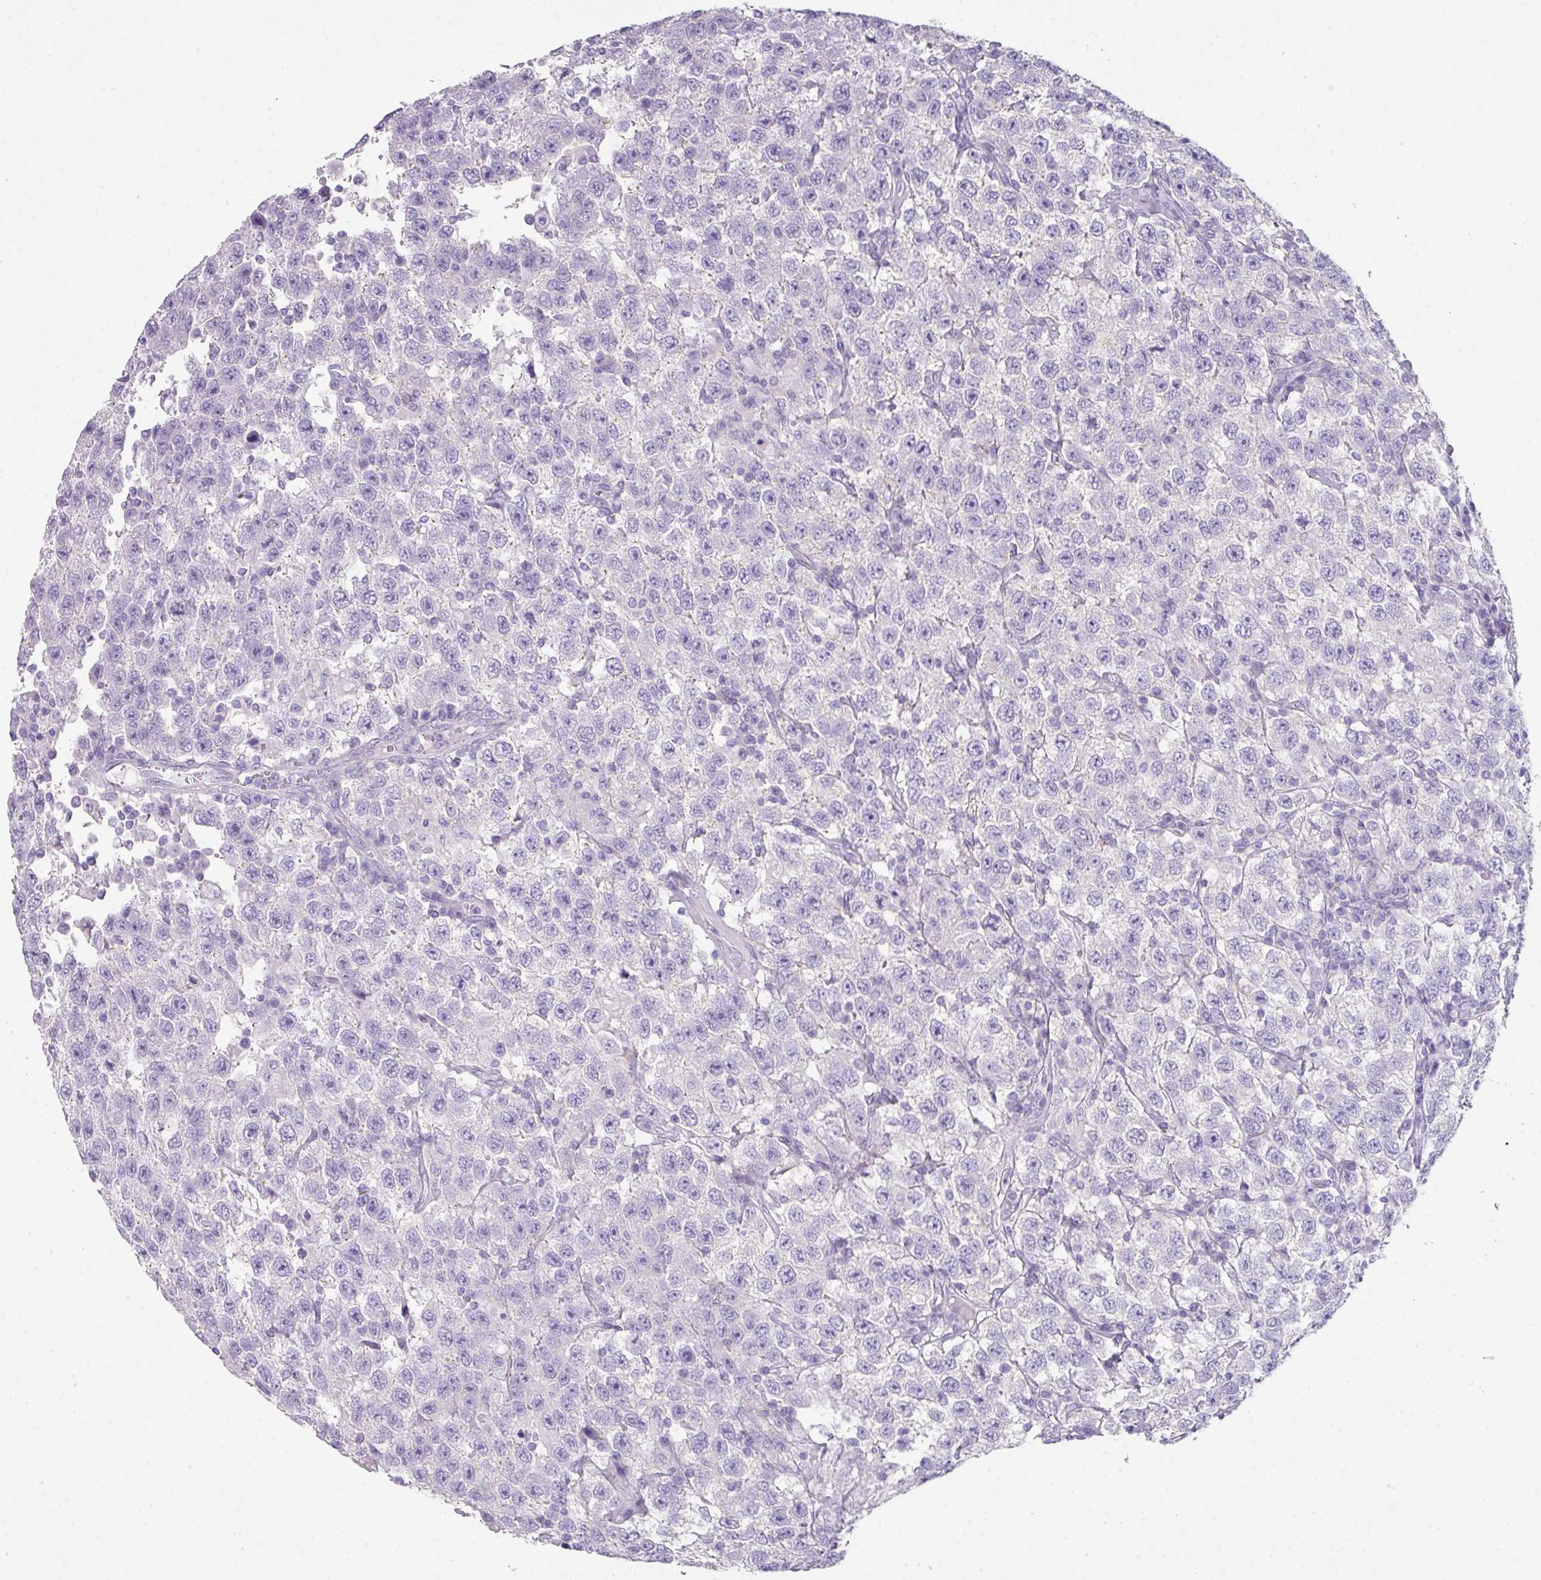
{"staining": {"intensity": "negative", "quantity": "none", "location": "none"}, "tissue": "testis cancer", "cell_type": "Tumor cells", "image_type": "cancer", "snomed": [{"axis": "morphology", "description": "Seminoma, NOS"}, {"axis": "topography", "description": "Testis"}], "caption": "DAB (3,3'-diaminobenzidine) immunohistochemical staining of human testis seminoma shows no significant staining in tumor cells.", "gene": "GLI4", "patient": {"sex": "male", "age": 41}}